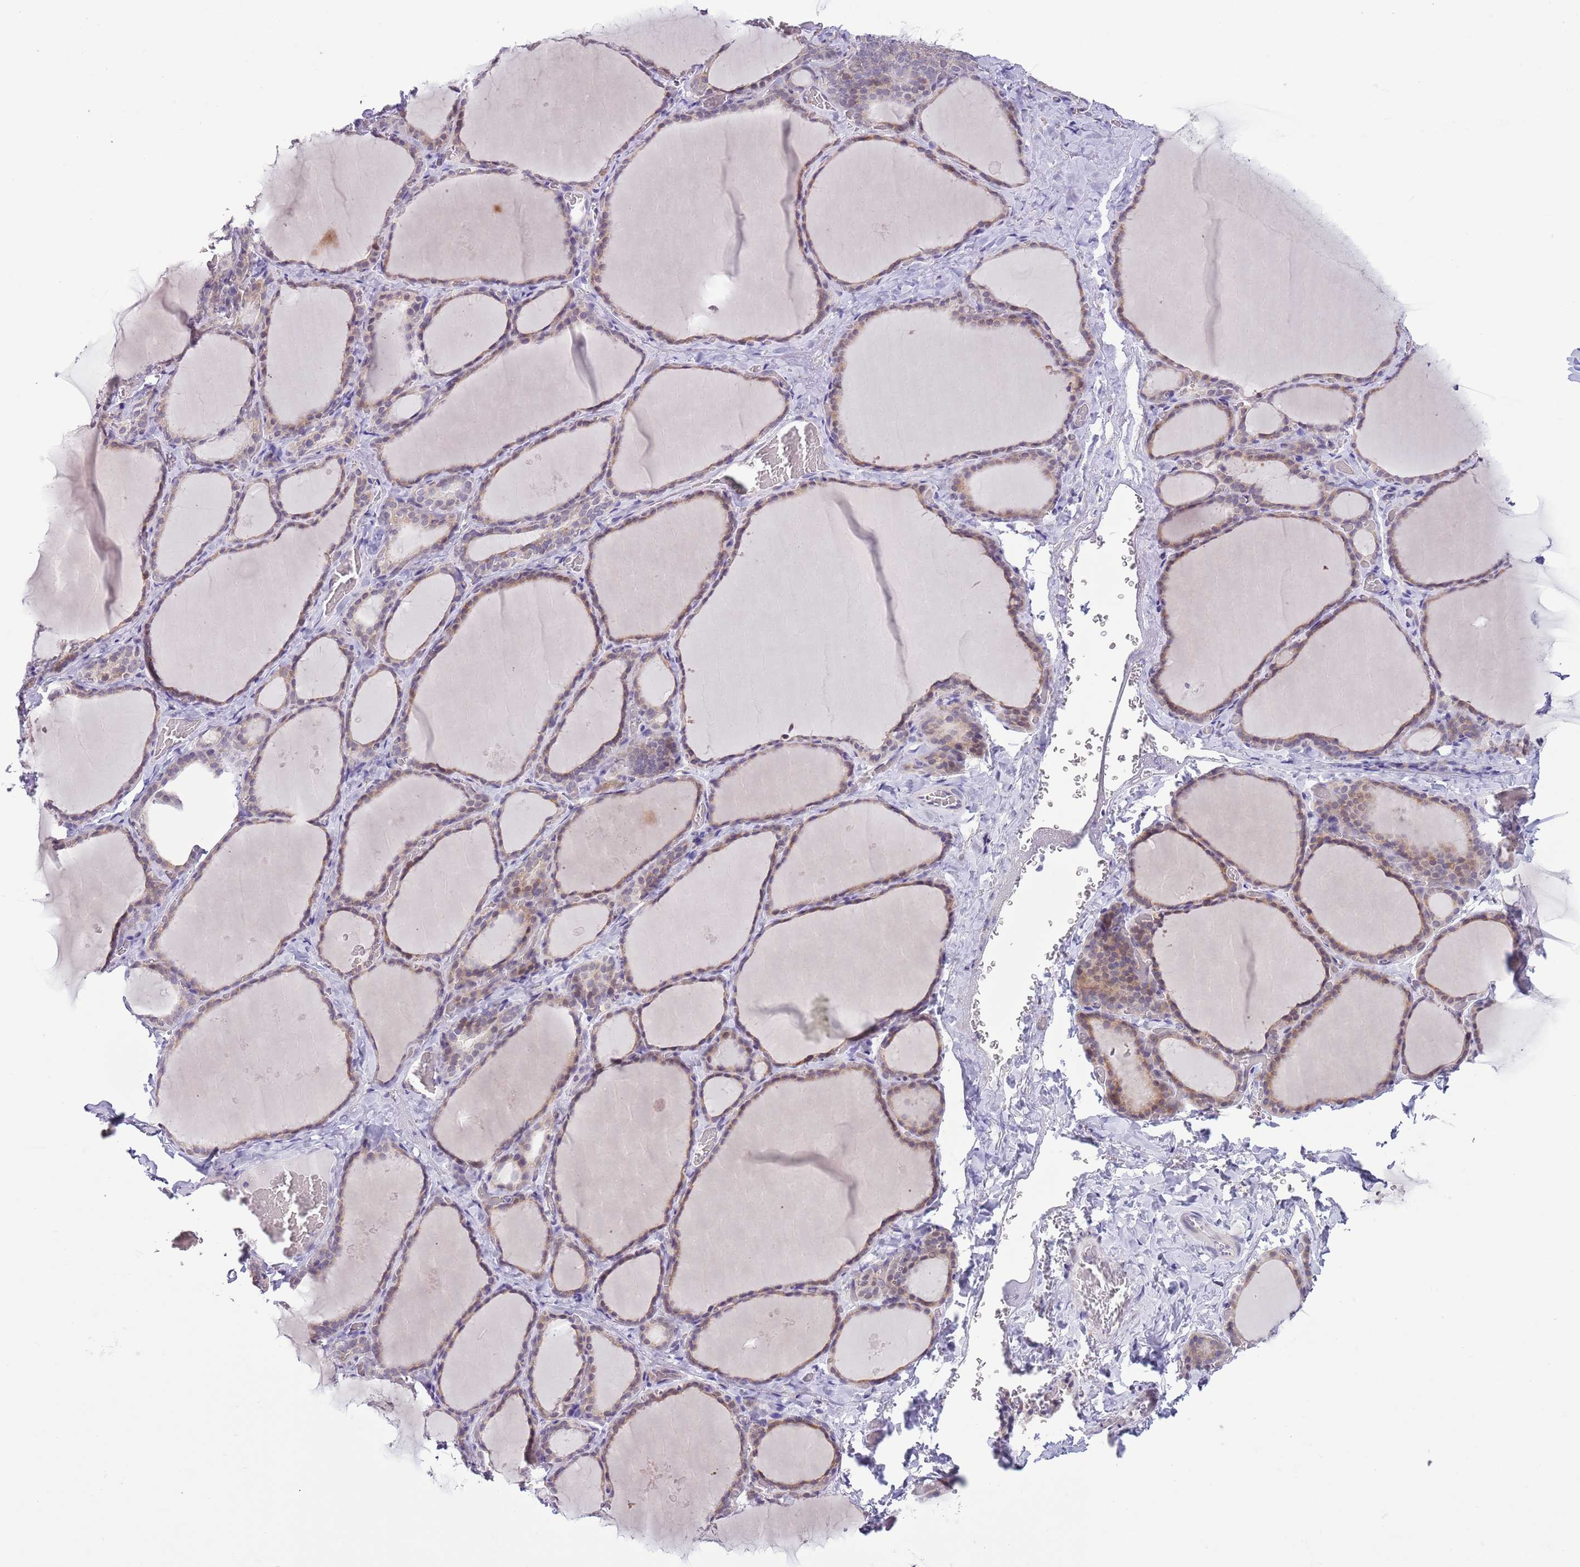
{"staining": {"intensity": "weak", "quantity": ">75%", "location": "cytoplasmic/membranous"}, "tissue": "thyroid gland", "cell_type": "Glandular cells", "image_type": "normal", "snomed": [{"axis": "morphology", "description": "Normal tissue, NOS"}, {"axis": "topography", "description": "Thyroid gland"}], "caption": "Glandular cells show weak cytoplasmic/membranous expression in approximately >75% of cells in benign thyroid gland.", "gene": "ZNF576", "patient": {"sex": "female", "age": 39}}